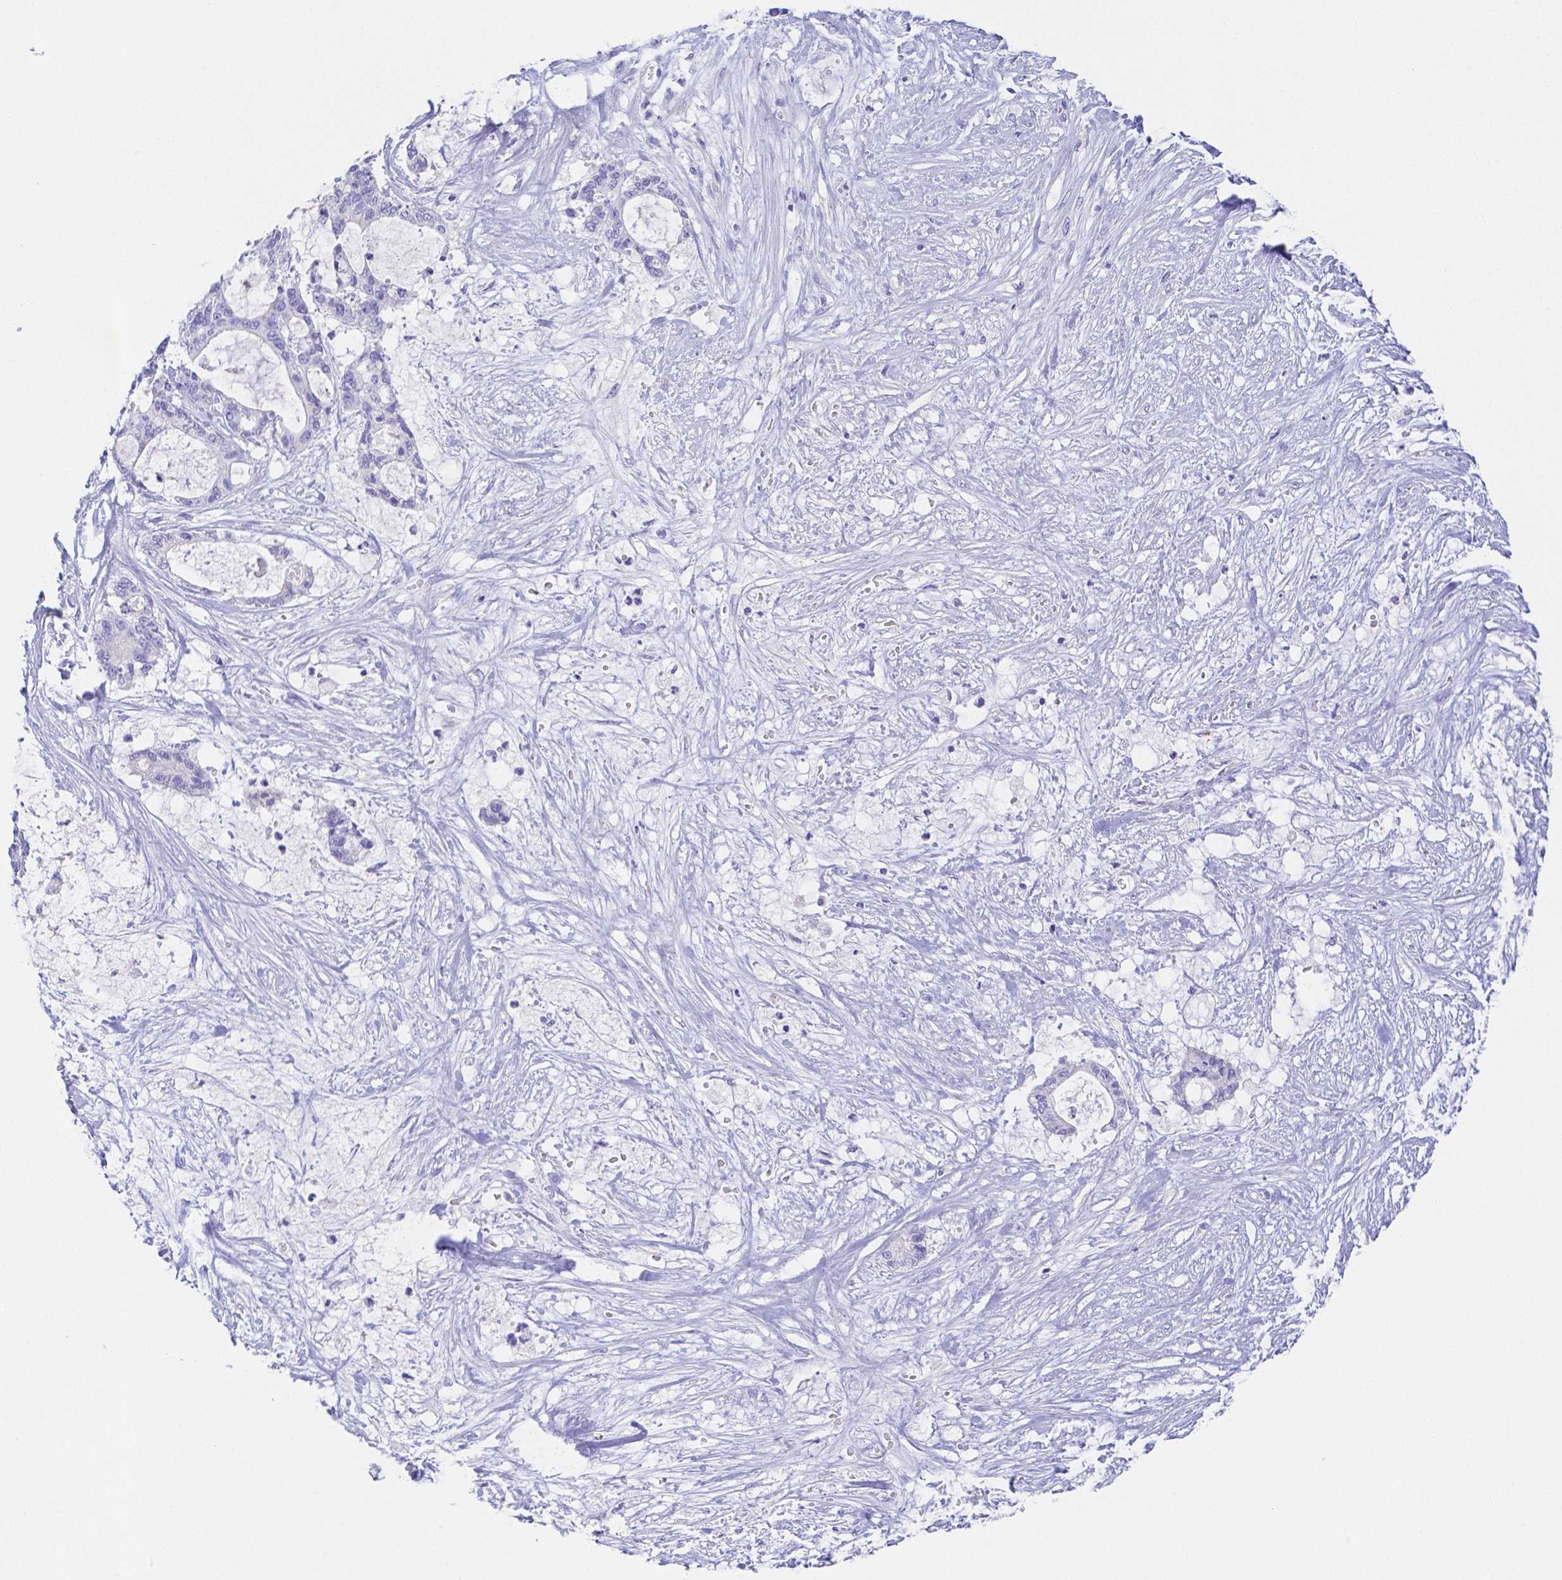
{"staining": {"intensity": "negative", "quantity": "none", "location": "none"}, "tissue": "liver cancer", "cell_type": "Tumor cells", "image_type": "cancer", "snomed": [{"axis": "morphology", "description": "Normal tissue, NOS"}, {"axis": "morphology", "description": "Cholangiocarcinoma"}, {"axis": "topography", "description": "Liver"}, {"axis": "topography", "description": "Peripheral nerve tissue"}], "caption": "Immunohistochemistry micrograph of human liver cancer (cholangiocarcinoma) stained for a protein (brown), which exhibits no staining in tumor cells.", "gene": "ZG16B", "patient": {"sex": "female", "age": 73}}